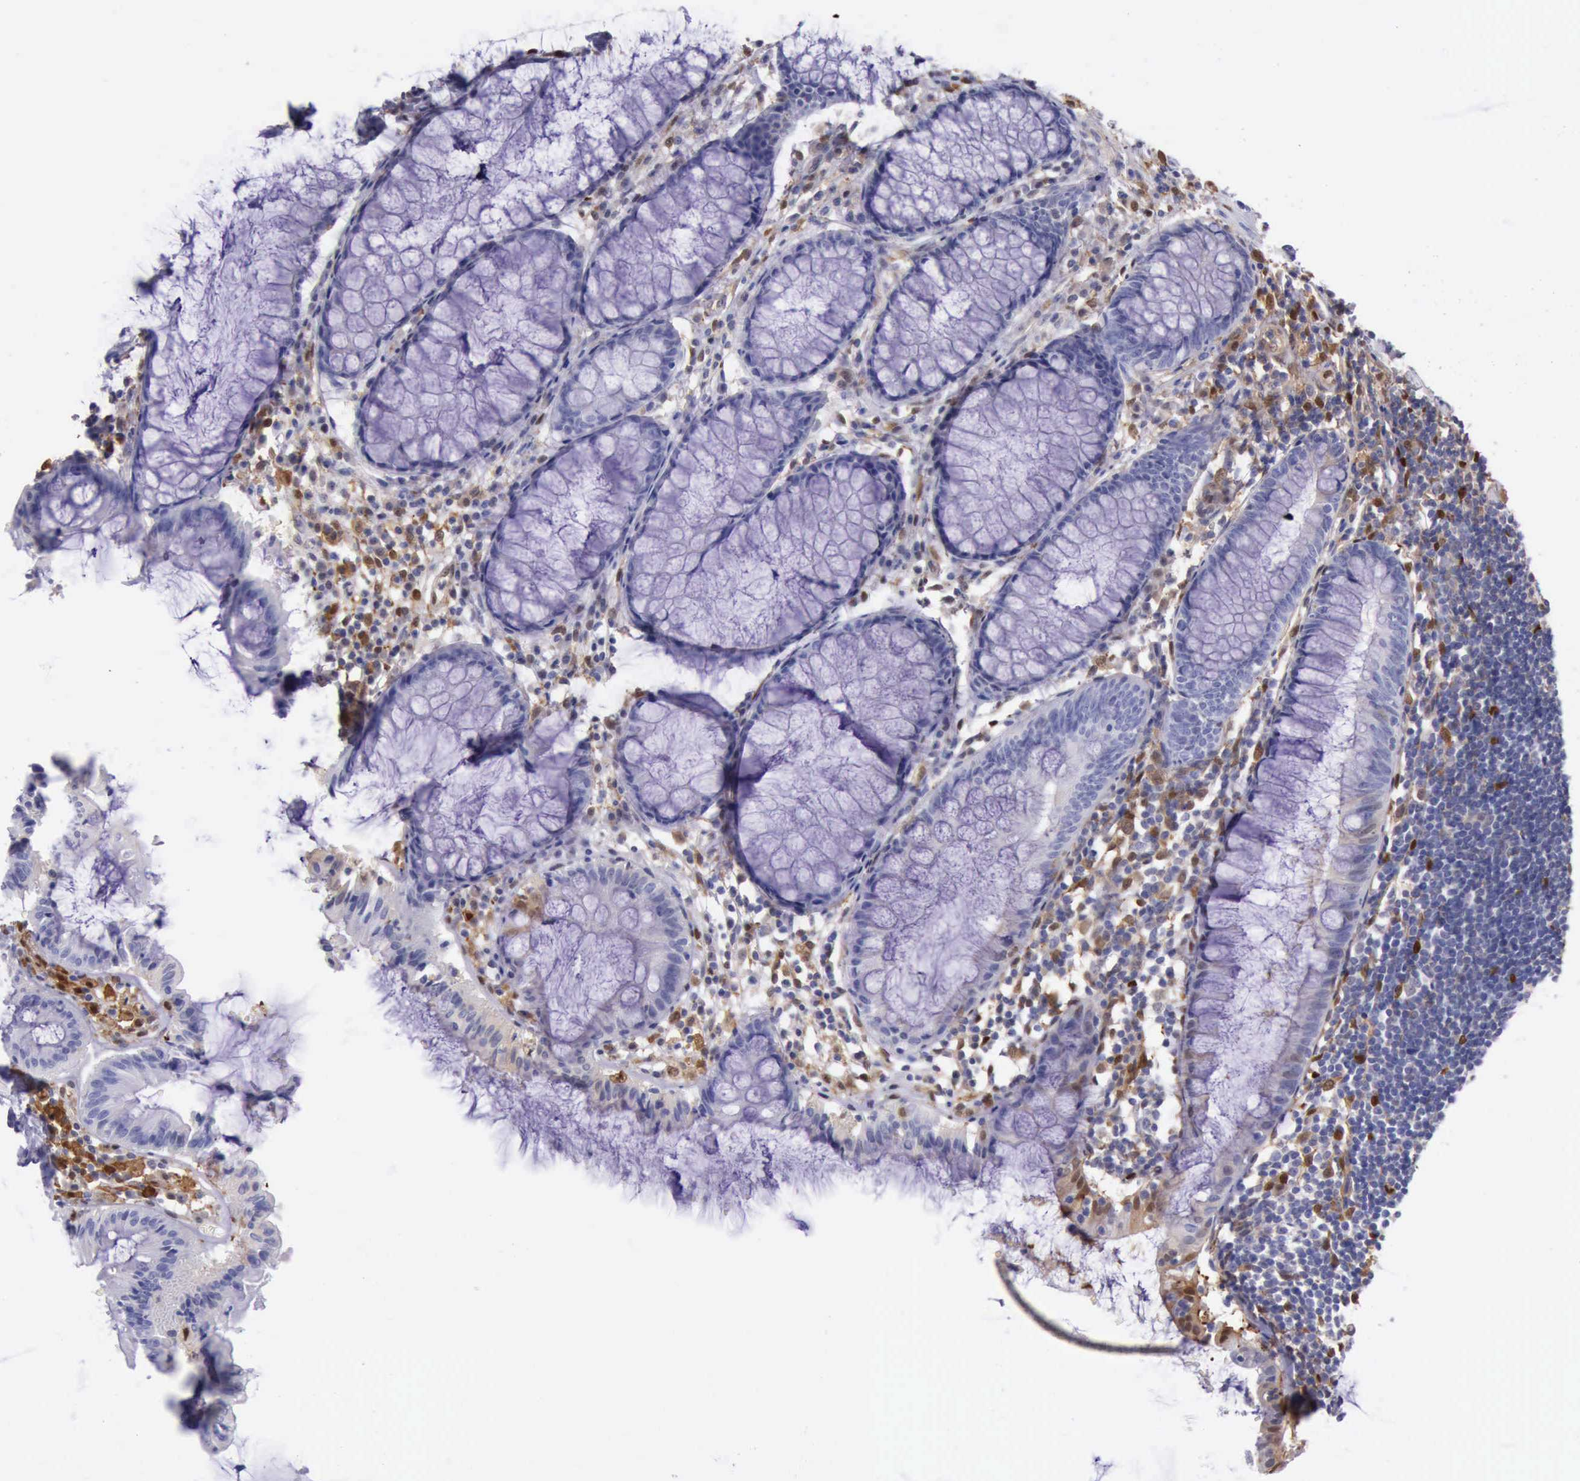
{"staining": {"intensity": "negative", "quantity": "none", "location": "none"}, "tissue": "rectum", "cell_type": "Glandular cells", "image_type": "normal", "snomed": [{"axis": "morphology", "description": "Normal tissue, NOS"}, {"axis": "topography", "description": "Rectum"}], "caption": "Glandular cells are negative for protein expression in unremarkable human rectum. The staining is performed using DAB brown chromogen with nuclei counter-stained in using hematoxylin.", "gene": "TYMP", "patient": {"sex": "female", "age": 66}}